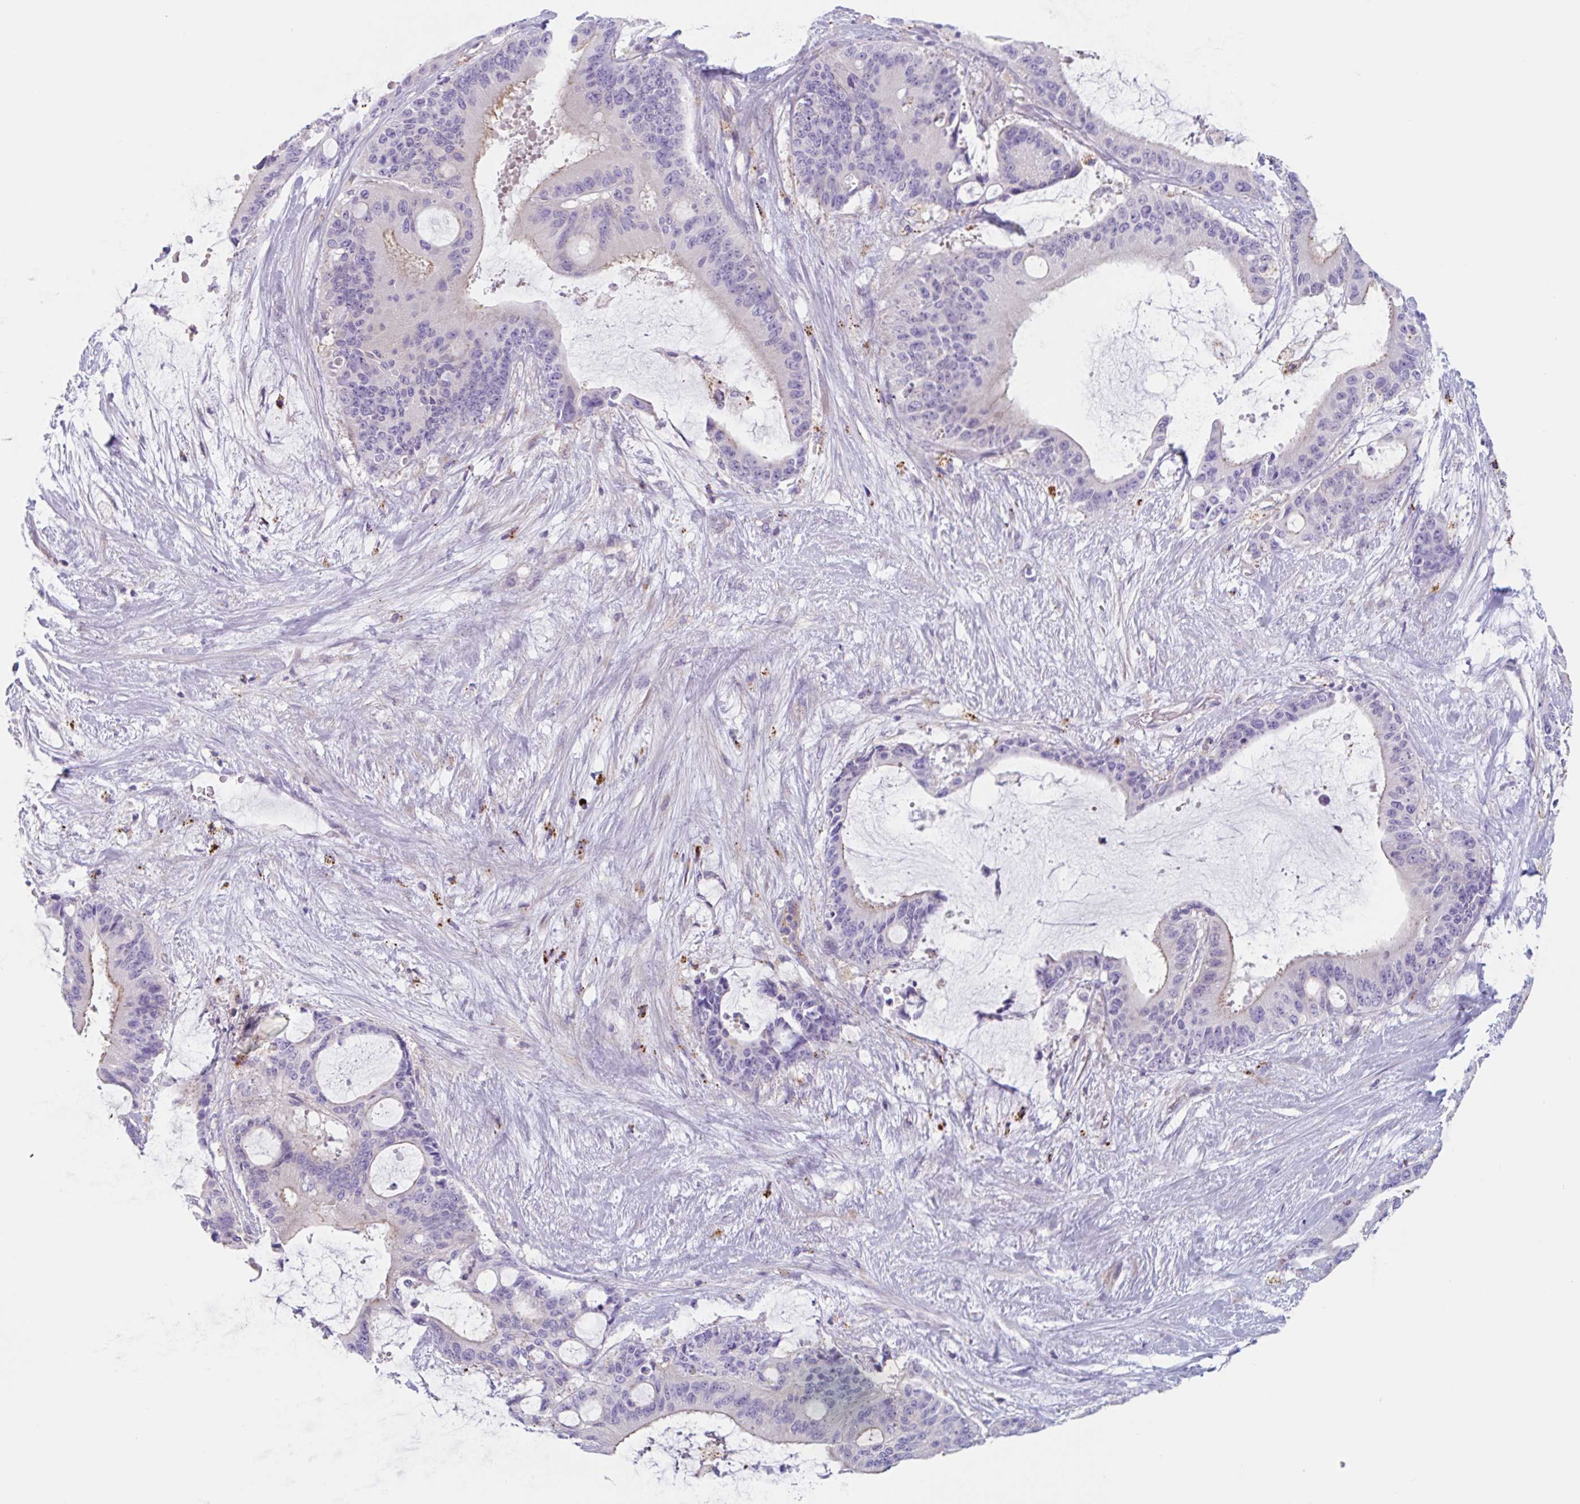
{"staining": {"intensity": "negative", "quantity": "none", "location": "none"}, "tissue": "liver cancer", "cell_type": "Tumor cells", "image_type": "cancer", "snomed": [{"axis": "morphology", "description": "Normal tissue, NOS"}, {"axis": "morphology", "description": "Cholangiocarcinoma"}, {"axis": "topography", "description": "Liver"}, {"axis": "topography", "description": "Peripheral nerve tissue"}], "caption": "There is no significant positivity in tumor cells of liver cancer.", "gene": "LENG9", "patient": {"sex": "female", "age": 73}}